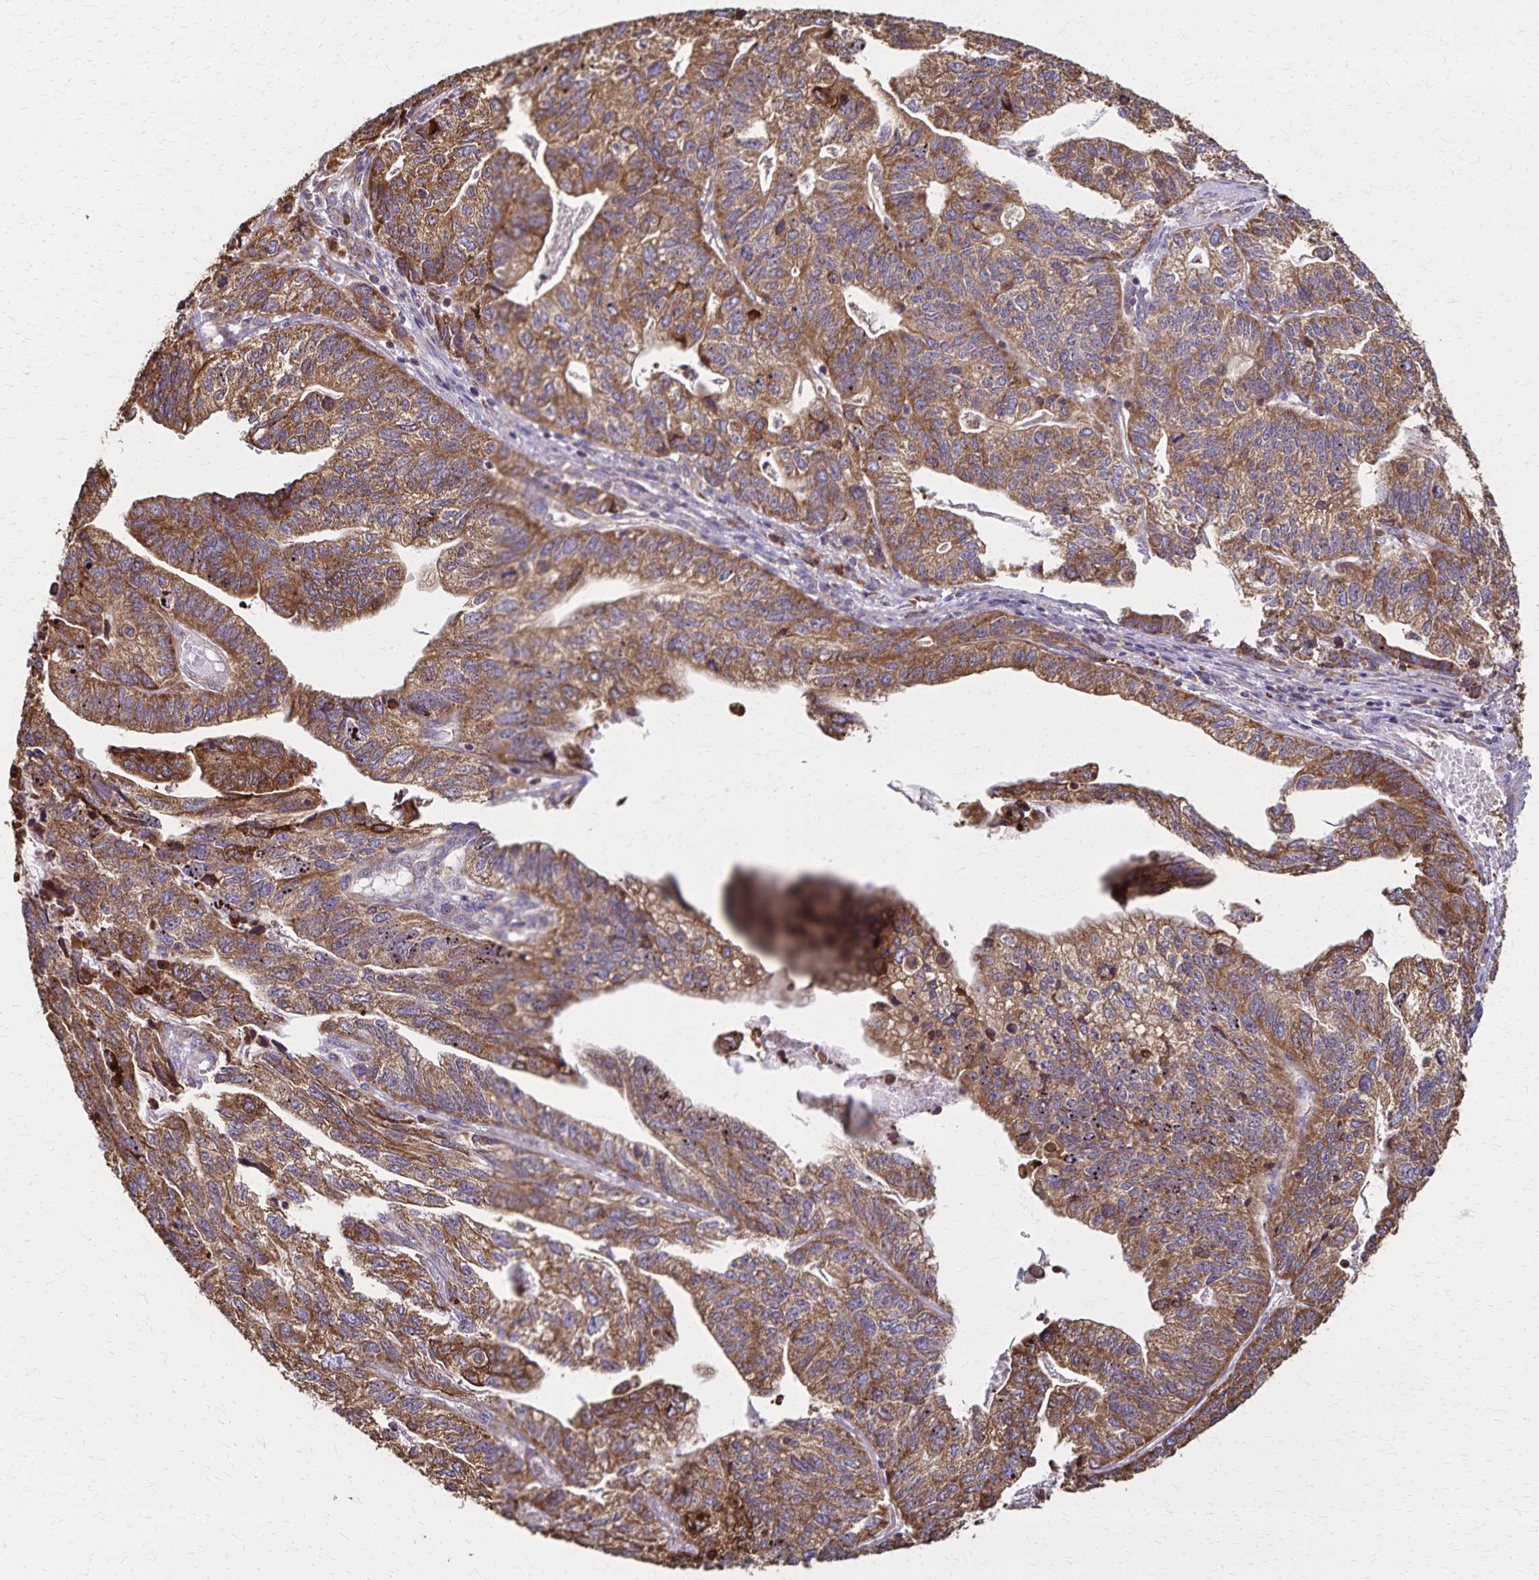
{"staining": {"intensity": "moderate", "quantity": ">75%", "location": "cytoplasmic/membranous"}, "tissue": "stomach cancer", "cell_type": "Tumor cells", "image_type": "cancer", "snomed": [{"axis": "morphology", "description": "Adenocarcinoma, NOS"}, {"axis": "topography", "description": "Stomach, upper"}], "caption": "The immunohistochemical stain shows moderate cytoplasmic/membranous positivity in tumor cells of stomach cancer (adenocarcinoma) tissue.", "gene": "RNF10", "patient": {"sex": "female", "age": 67}}